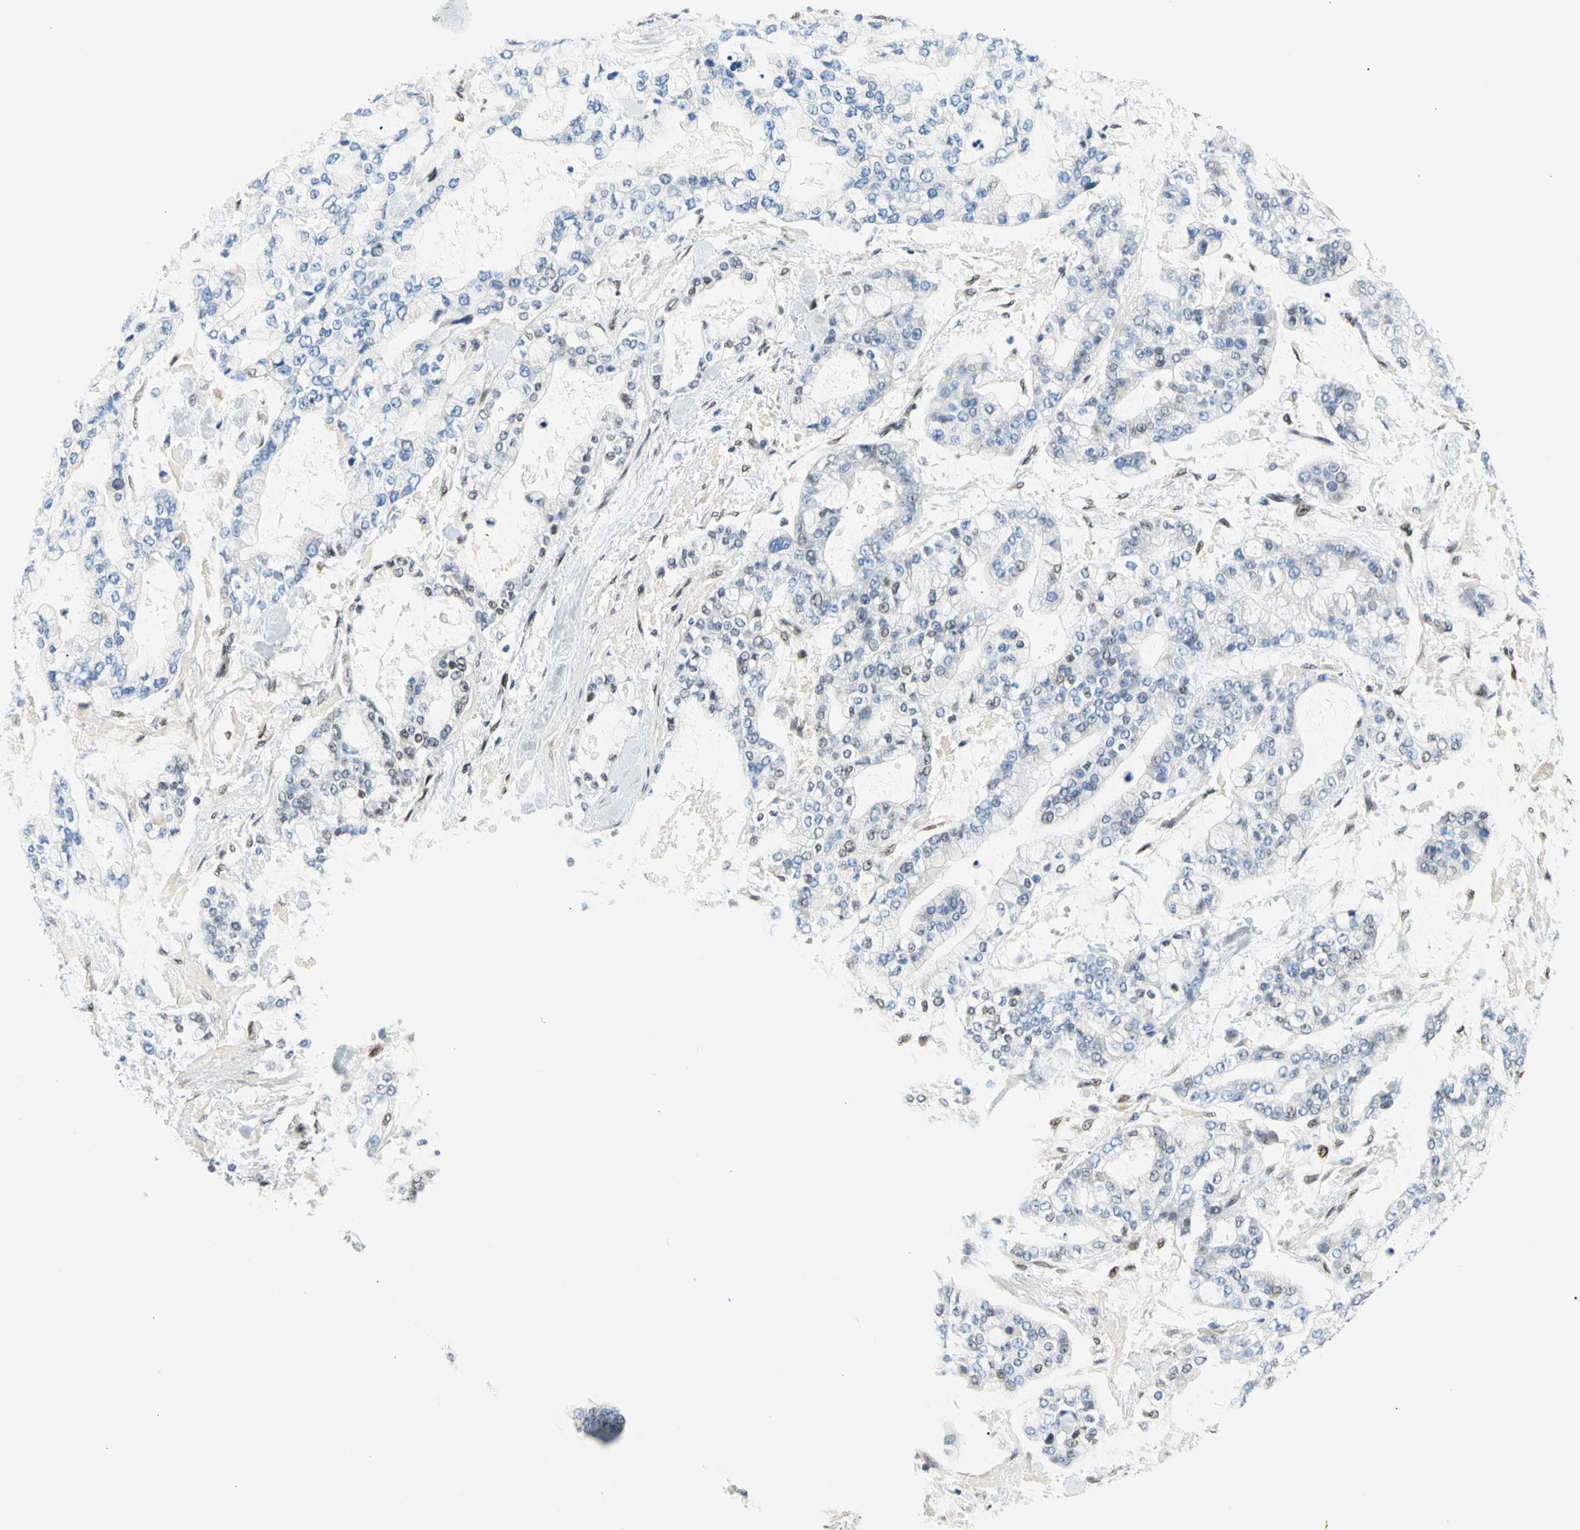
{"staining": {"intensity": "weak", "quantity": "<25%", "location": "nuclear"}, "tissue": "stomach cancer", "cell_type": "Tumor cells", "image_type": "cancer", "snomed": [{"axis": "morphology", "description": "Normal tissue, NOS"}, {"axis": "morphology", "description": "Adenocarcinoma, NOS"}, {"axis": "topography", "description": "Stomach, upper"}, {"axis": "topography", "description": "Stomach"}], "caption": "The IHC histopathology image has no significant positivity in tumor cells of adenocarcinoma (stomach) tissue.", "gene": "NFIA", "patient": {"sex": "male", "age": 76}}